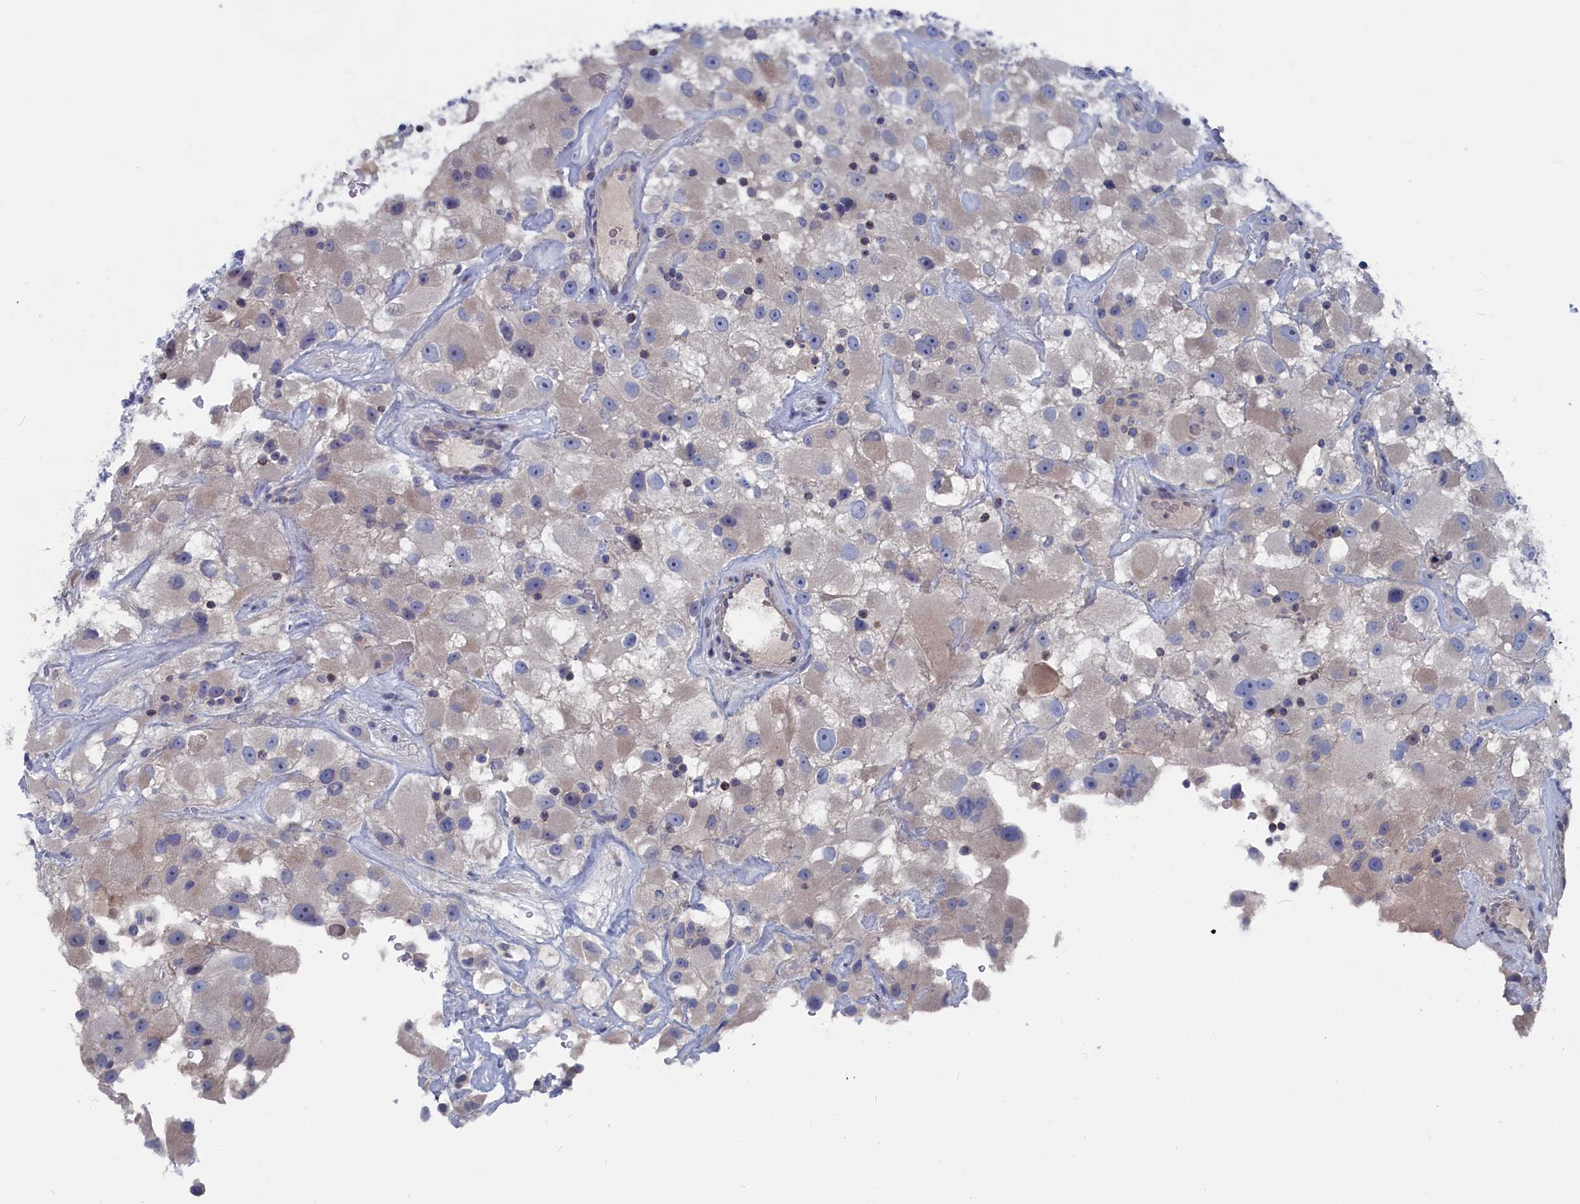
{"staining": {"intensity": "weak", "quantity": "<25%", "location": "cytoplasmic/membranous"}, "tissue": "renal cancer", "cell_type": "Tumor cells", "image_type": "cancer", "snomed": [{"axis": "morphology", "description": "Adenocarcinoma, NOS"}, {"axis": "topography", "description": "Kidney"}], "caption": "A photomicrograph of renal cancer (adenocarcinoma) stained for a protein reveals no brown staining in tumor cells.", "gene": "CEND1", "patient": {"sex": "female", "age": 52}}